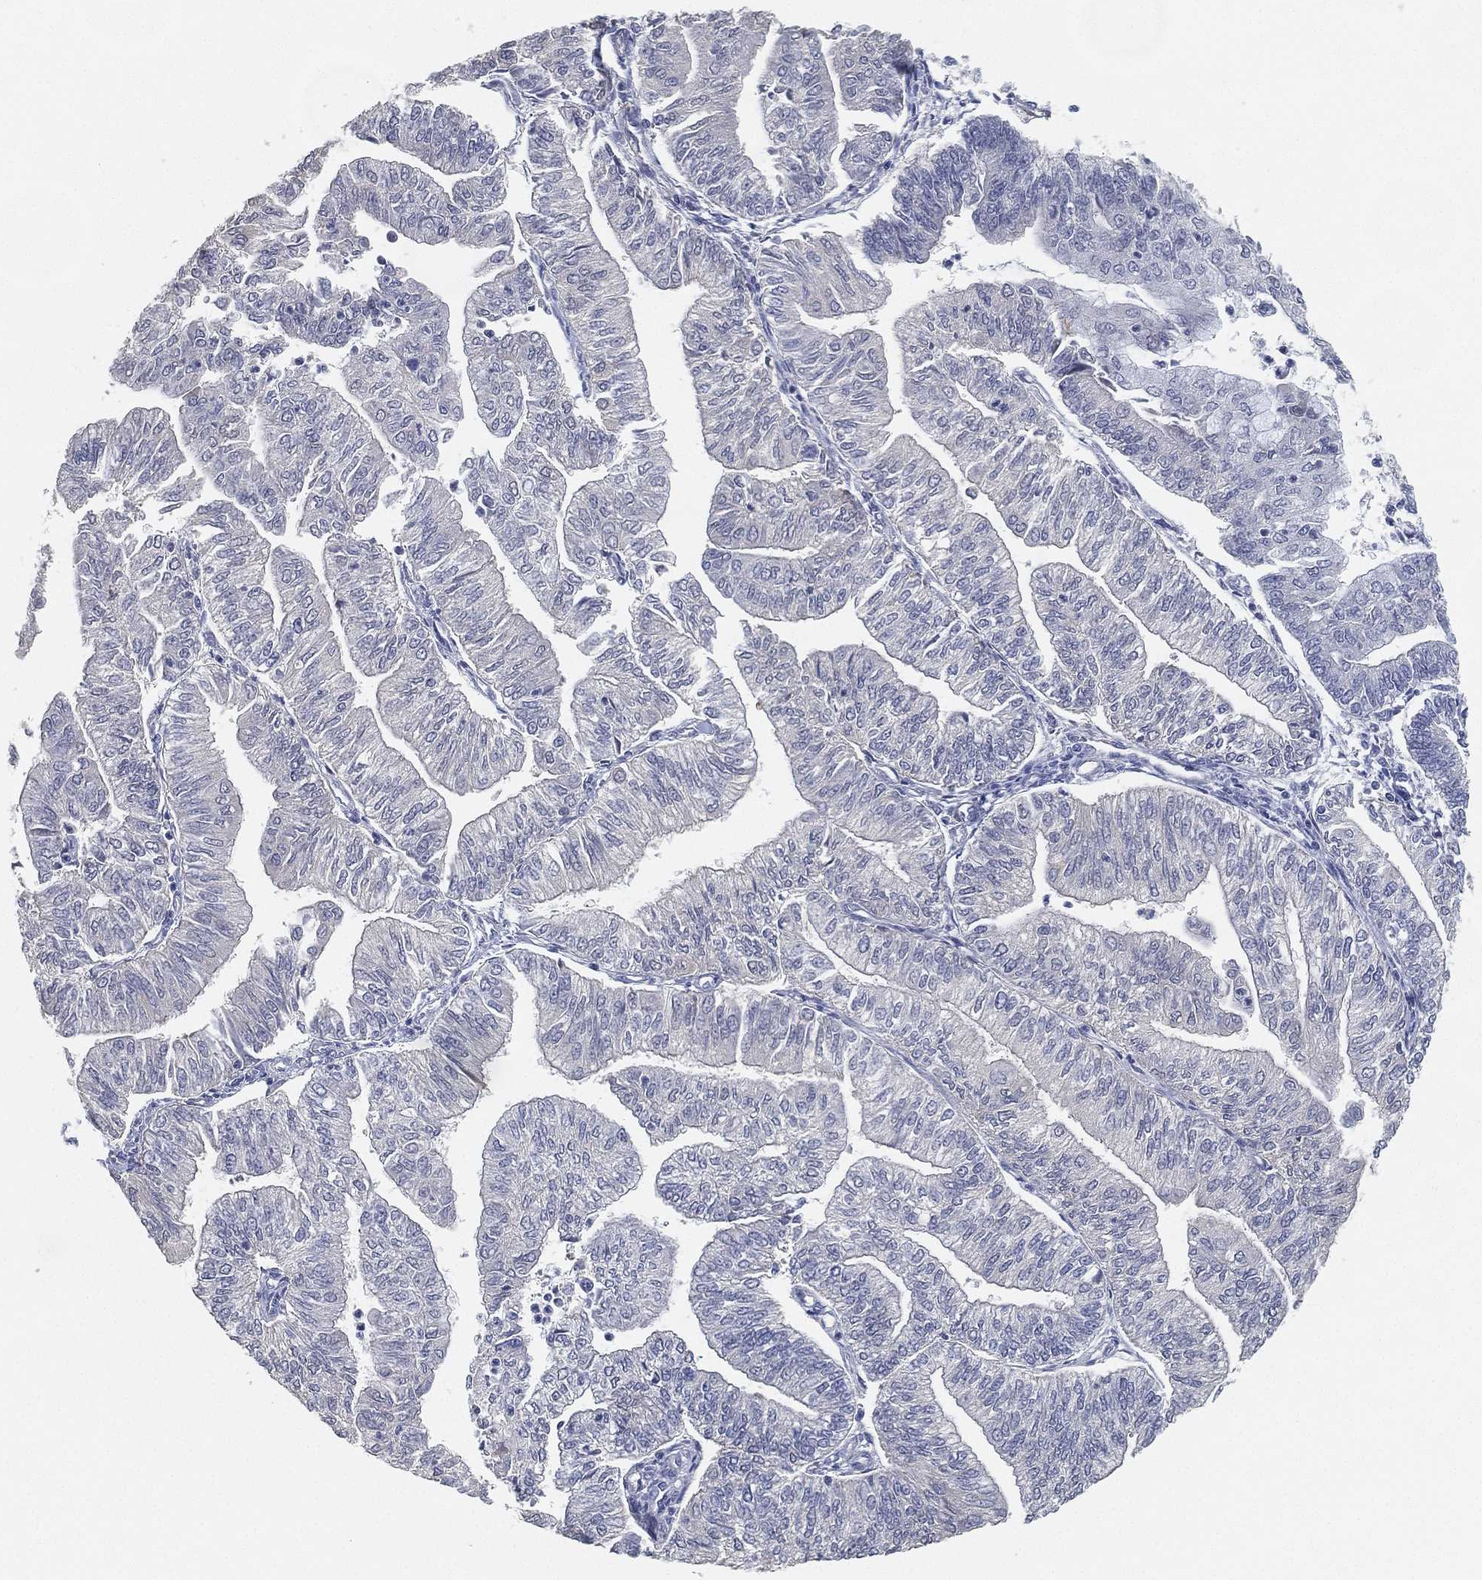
{"staining": {"intensity": "negative", "quantity": "none", "location": "none"}, "tissue": "endometrial cancer", "cell_type": "Tumor cells", "image_type": "cancer", "snomed": [{"axis": "morphology", "description": "Adenocarcinoma, NOS"}, {"axis": "topography", "description": "Endometrium"}], "caption": "An IHC photomicrograph of endometrial adenocarcinoma is shown. There is no staining in tumor cells of endometrial adenocarcinoma.", "gene": "GPR61", "patient": {"sex": "female", "age": 59}}